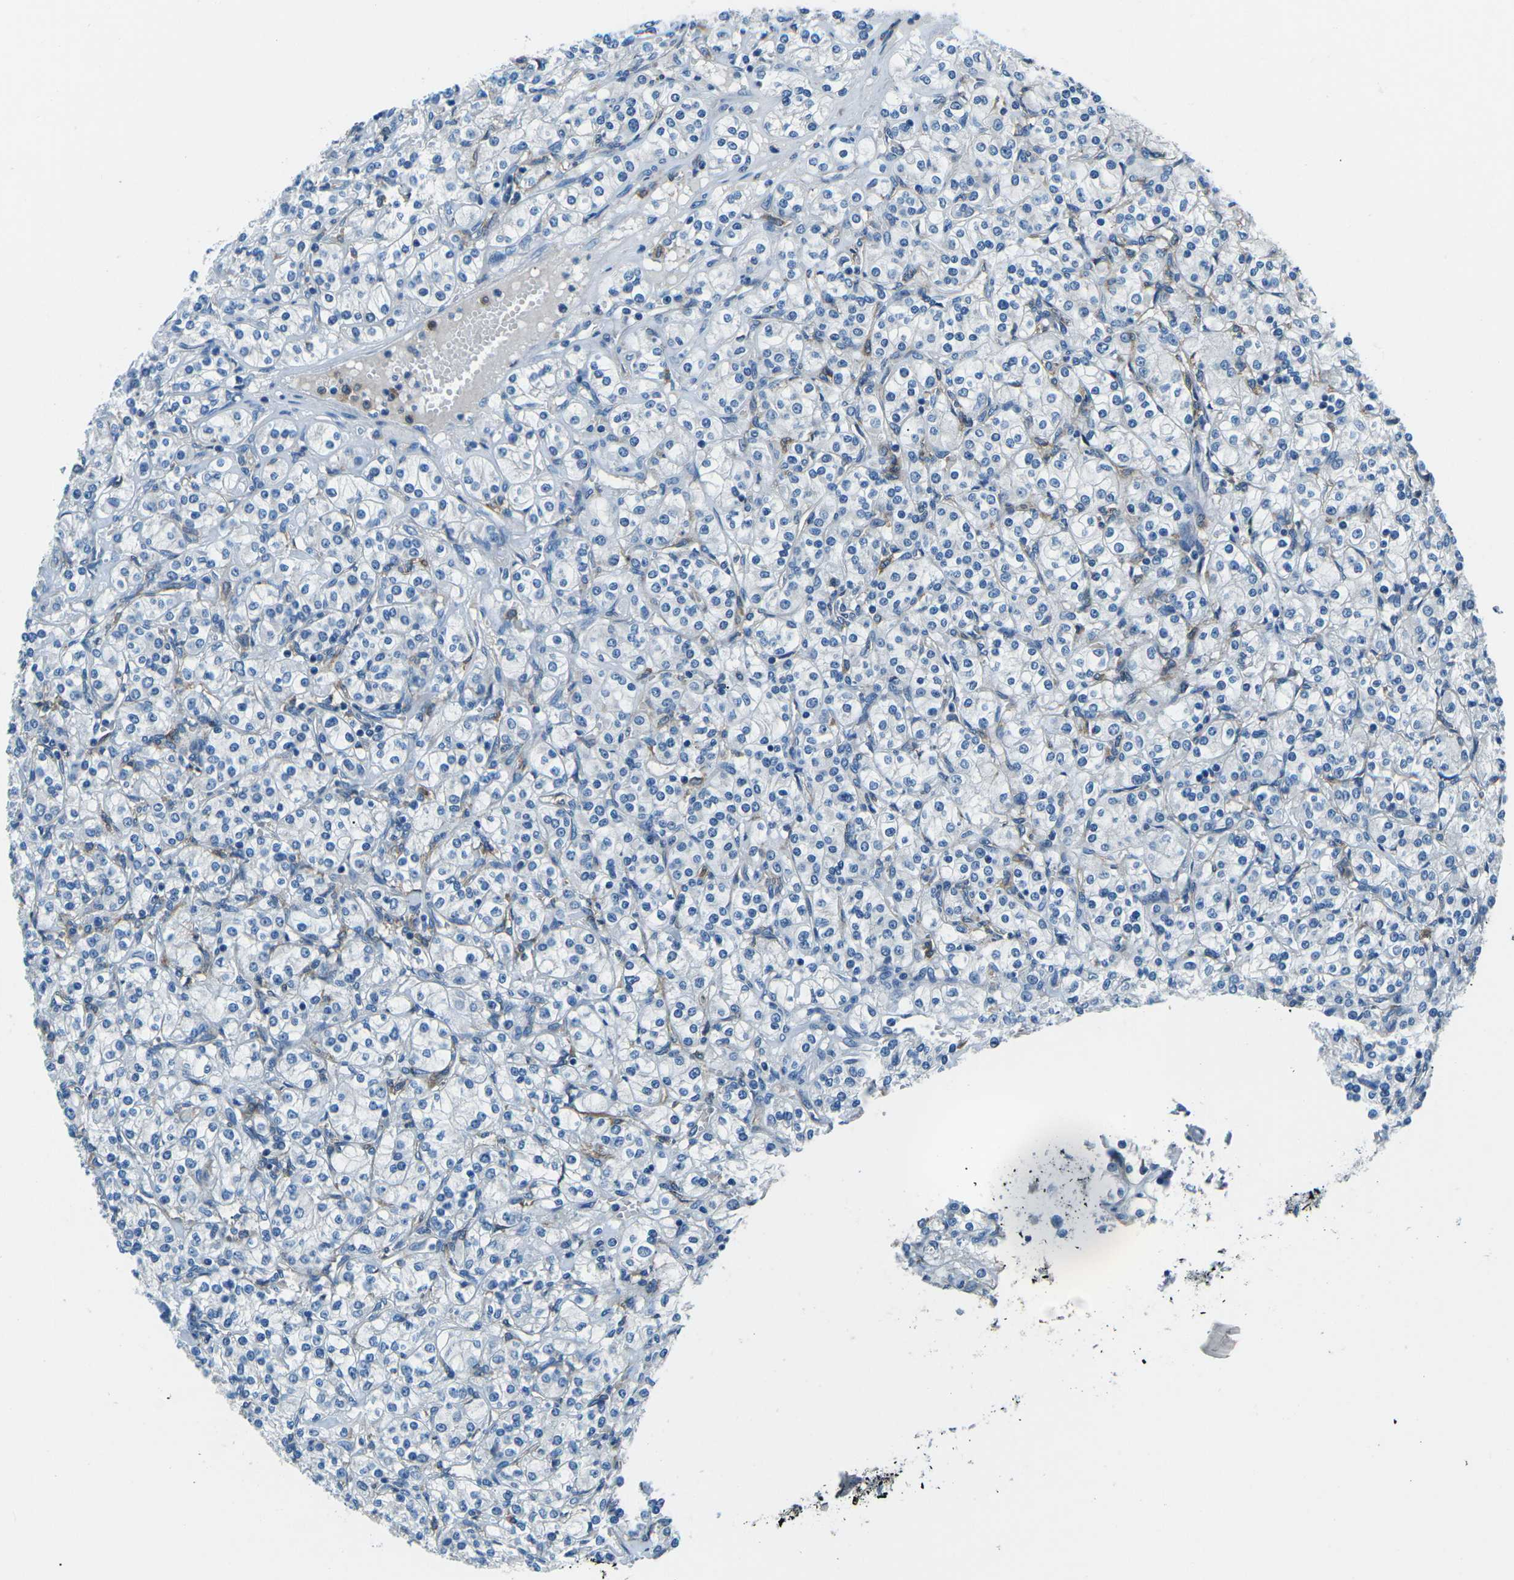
{"staining": {"intensity": "negative", "quantity": "none", "location": "none"}, "tissue": "renal cancer", "cell_type": "Tumor cells", "image_type": "cancer", "snomed": [{"axis": "morphology", "description": "Adenocarcinoma, NOS"}, {"axis": "topography", "description": "Kidney"}], "caption": "Image shows no significant protein positivity in tumor cells of adenocarcinoma (renal).", "gene": "CD1D", "patient": {"sex": "male", "age": 77}}